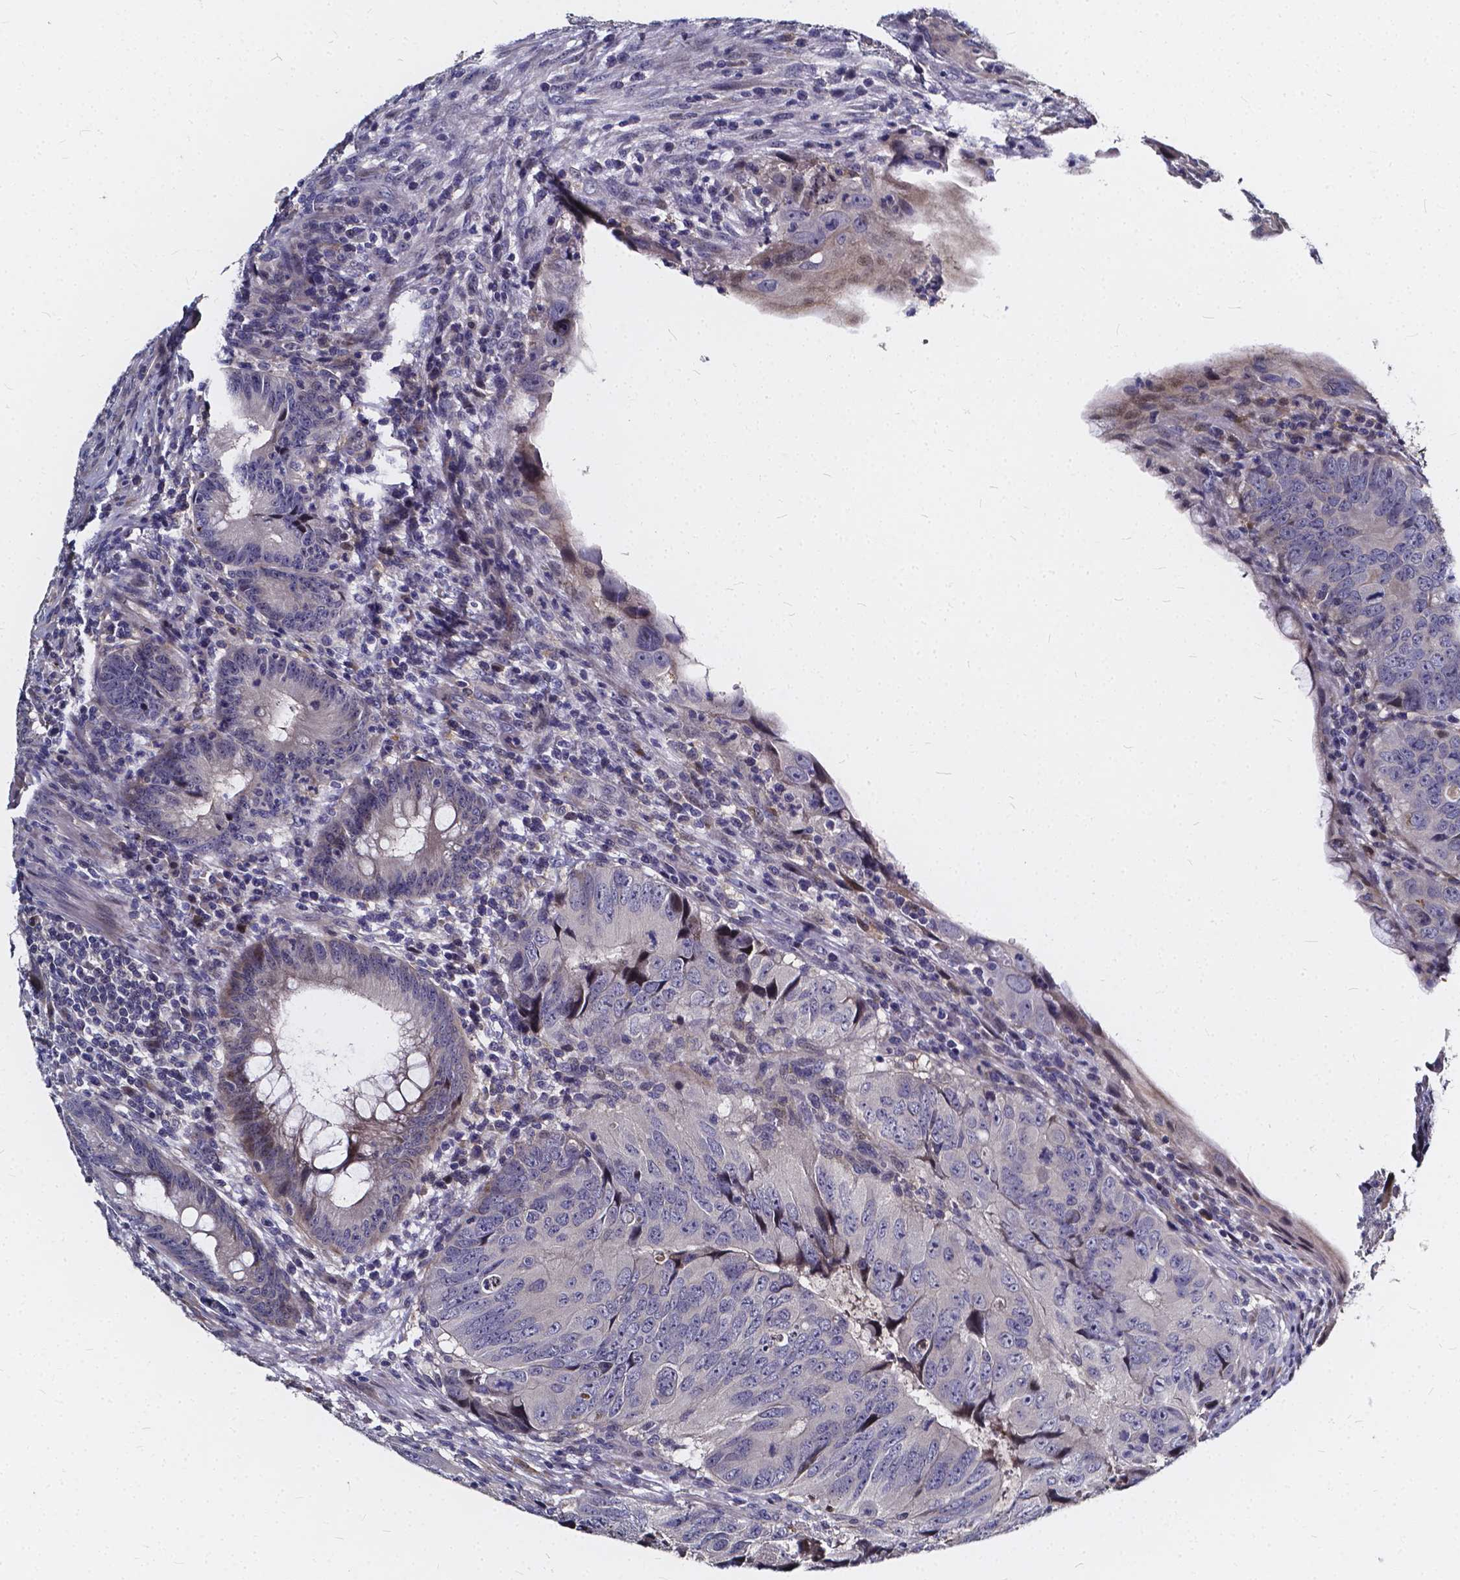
{"staining": {"intensity": "negative", "quantity": "none", "location": "none"}, "tissue": "colorectal cancer", "cell_type": "Tumor cells", "image_type": "cancer", "snomed": [{"axis": "morphology", "description": "Adenocarcinoma, NOS"}, {"axis": "topography", "description": "Colon"}], "caption": "Immunohistochemical staining of human adenocarcinoma (colorectal) exhibits no significant positivity in tumor cells.", "gene": "SOWAHA", "patient": {"sex": "male", "age": 79}}